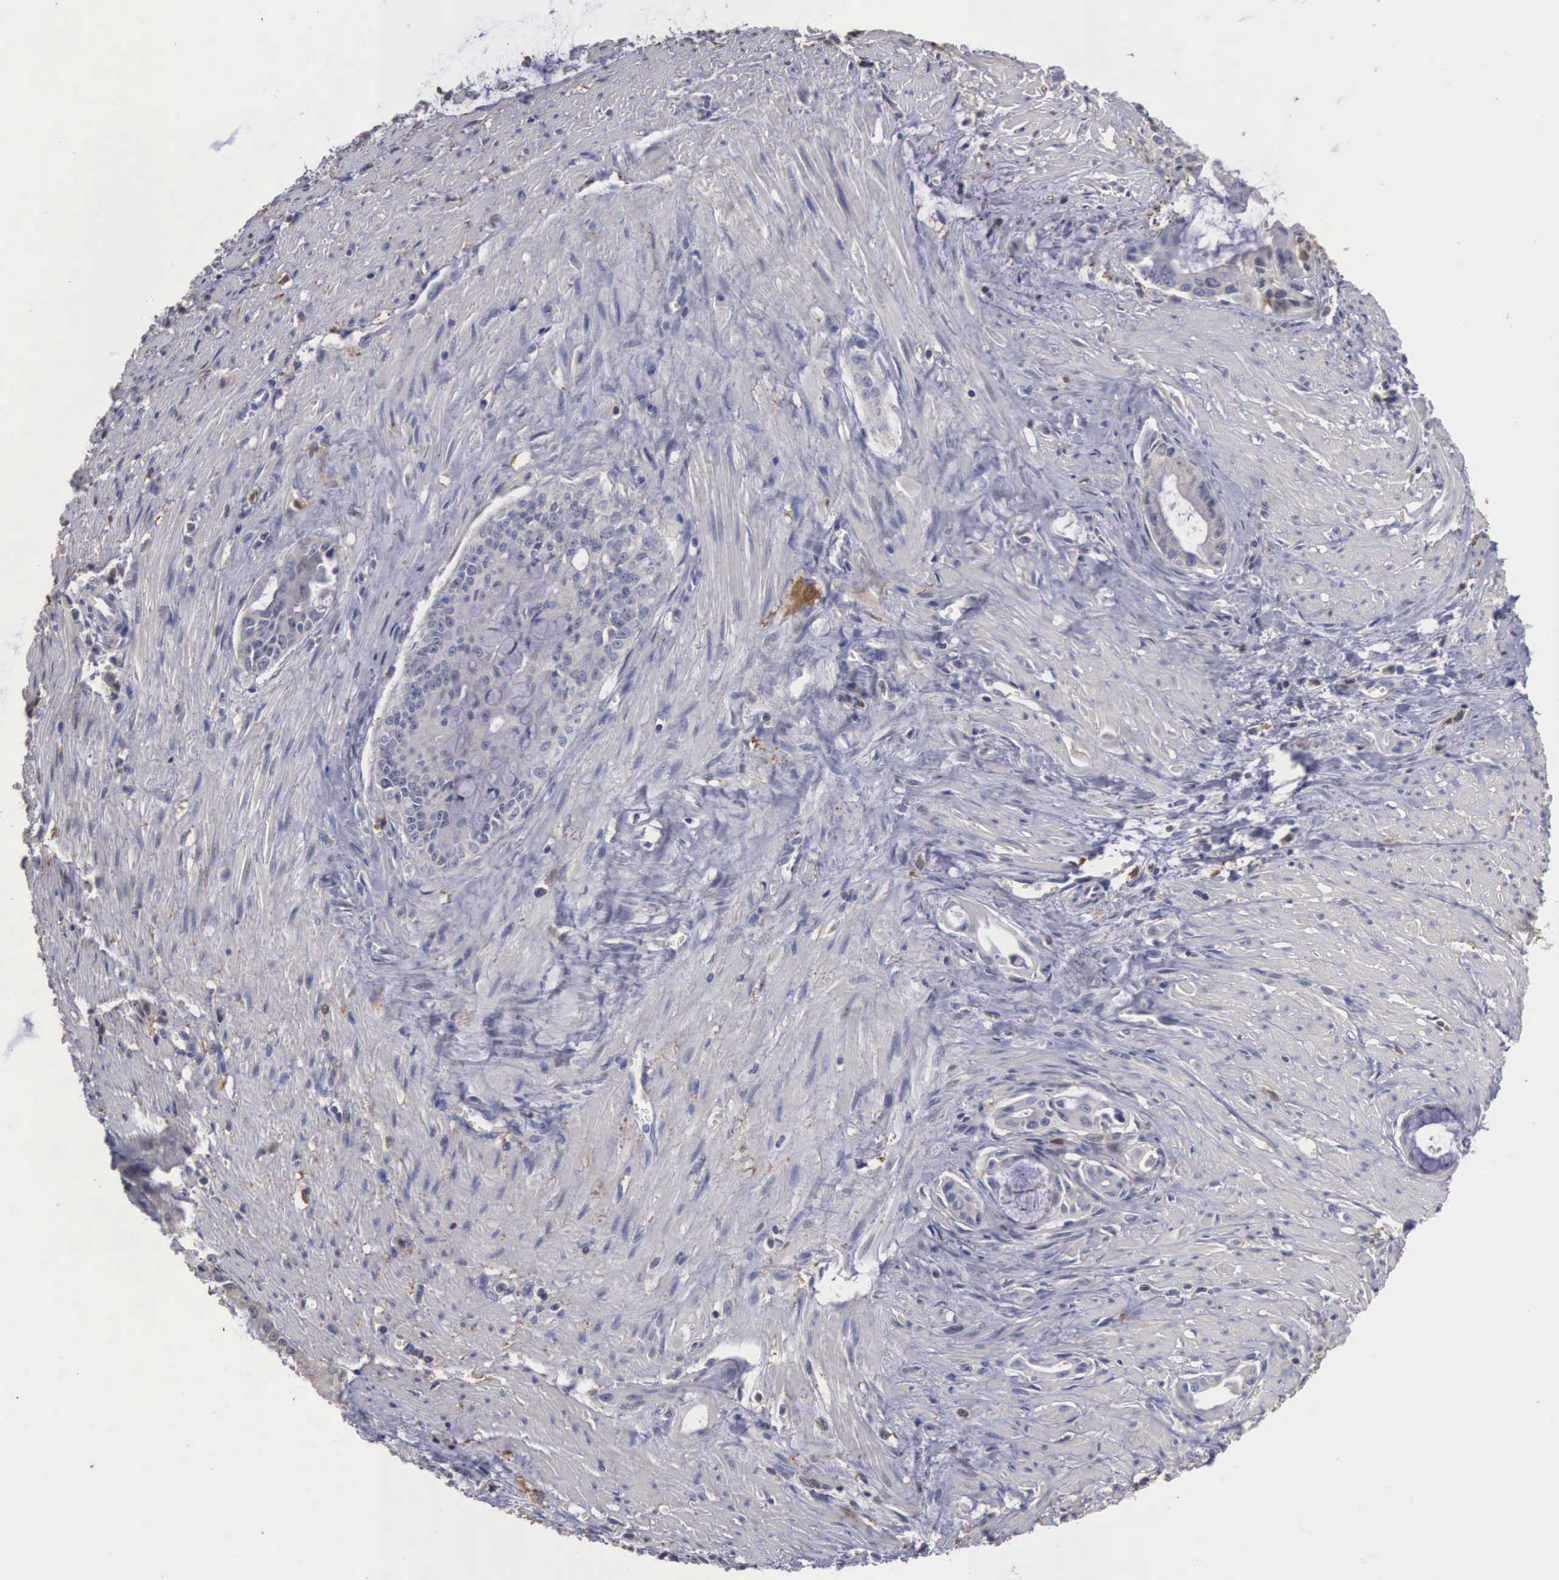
{"staining": {"intensity": "negative", "quantity": "none", "location": "none"}, "tissue": "pancreatic cancer", "cell_type": "Tumor cells", "image_type": "cancer", "snomed": [{"axis": "morphology", "description": "Adenocarcinoma, NOS"}, {"axis": "topography", "description": "Pancreas"}], "caption": "A high-resolution photomicrograph shows immunohistochemistry staining of pancreatic cancer (adenocarcinoma), which displays no significant positivity in tumor cells.", "gene": "ENO3", "patient": {"sex": "male", "age": 59}}